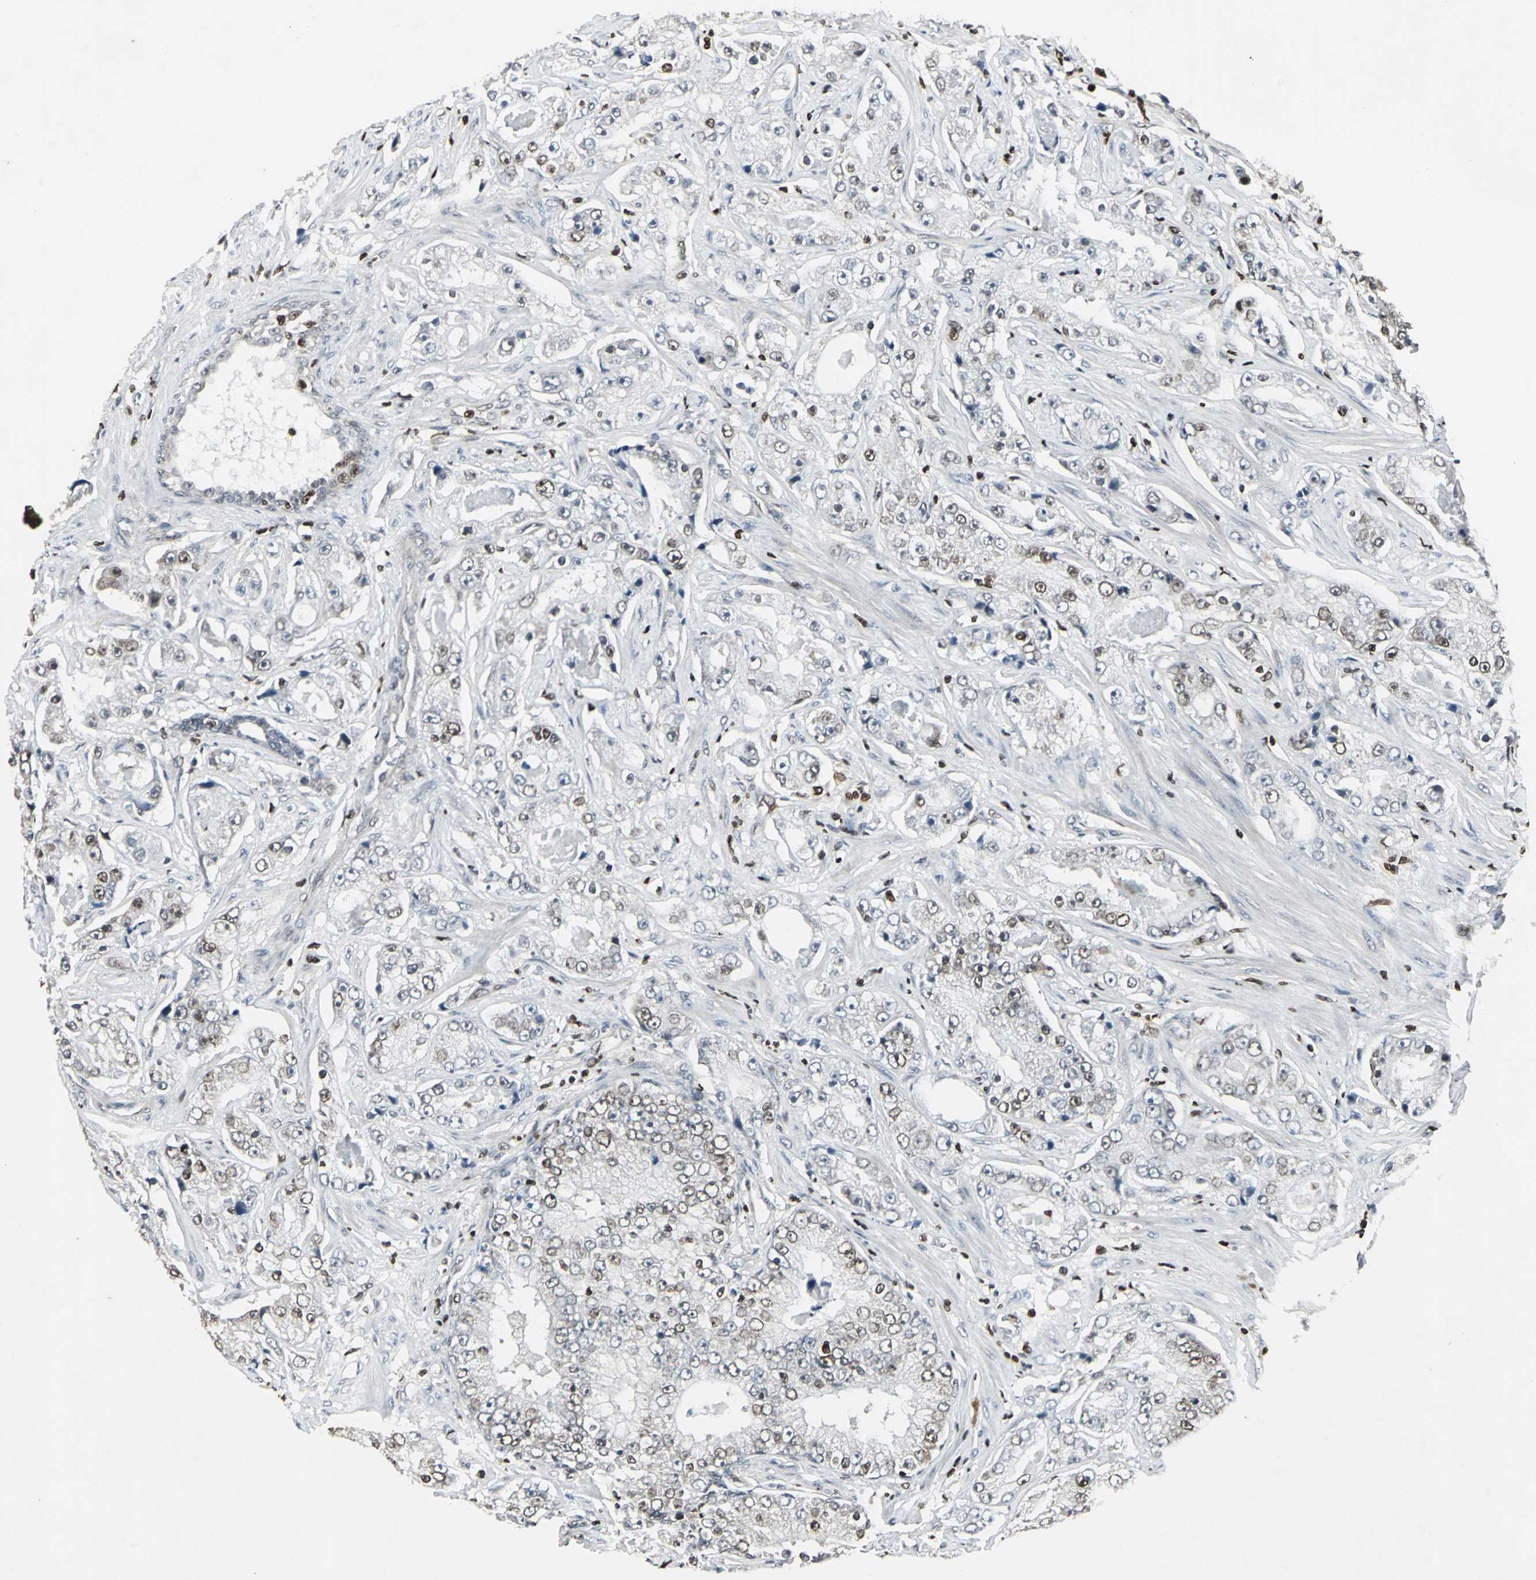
{"staining": {"intensity": "moderate", "quantity": "25%-75%", "location": "cytoplasmic/membranous,nuclear"}, "tissue": "prostate cancer", "cell_type": "Tumor cells", "image_type": "cancer", "snomed": [{"axis": "morphology", "description": "Adenocarcinoma, High grade"}, {"axis": "topography", "description": "Prostate"}], "caption": "The micrograph displays immunohistochemical staining of prostate cancer (high-grade adenocarcinoma). There is moderate cytoplasmic/membranous and nuclear staining is identified in about 25%-75% of tumor cells. (Stains: DAB in brown, nuclei in blue, Microscopy: brightfield microscopy at high magnification).", "gene": "AHR", "patient": {"sex": "male", "age": 73}}